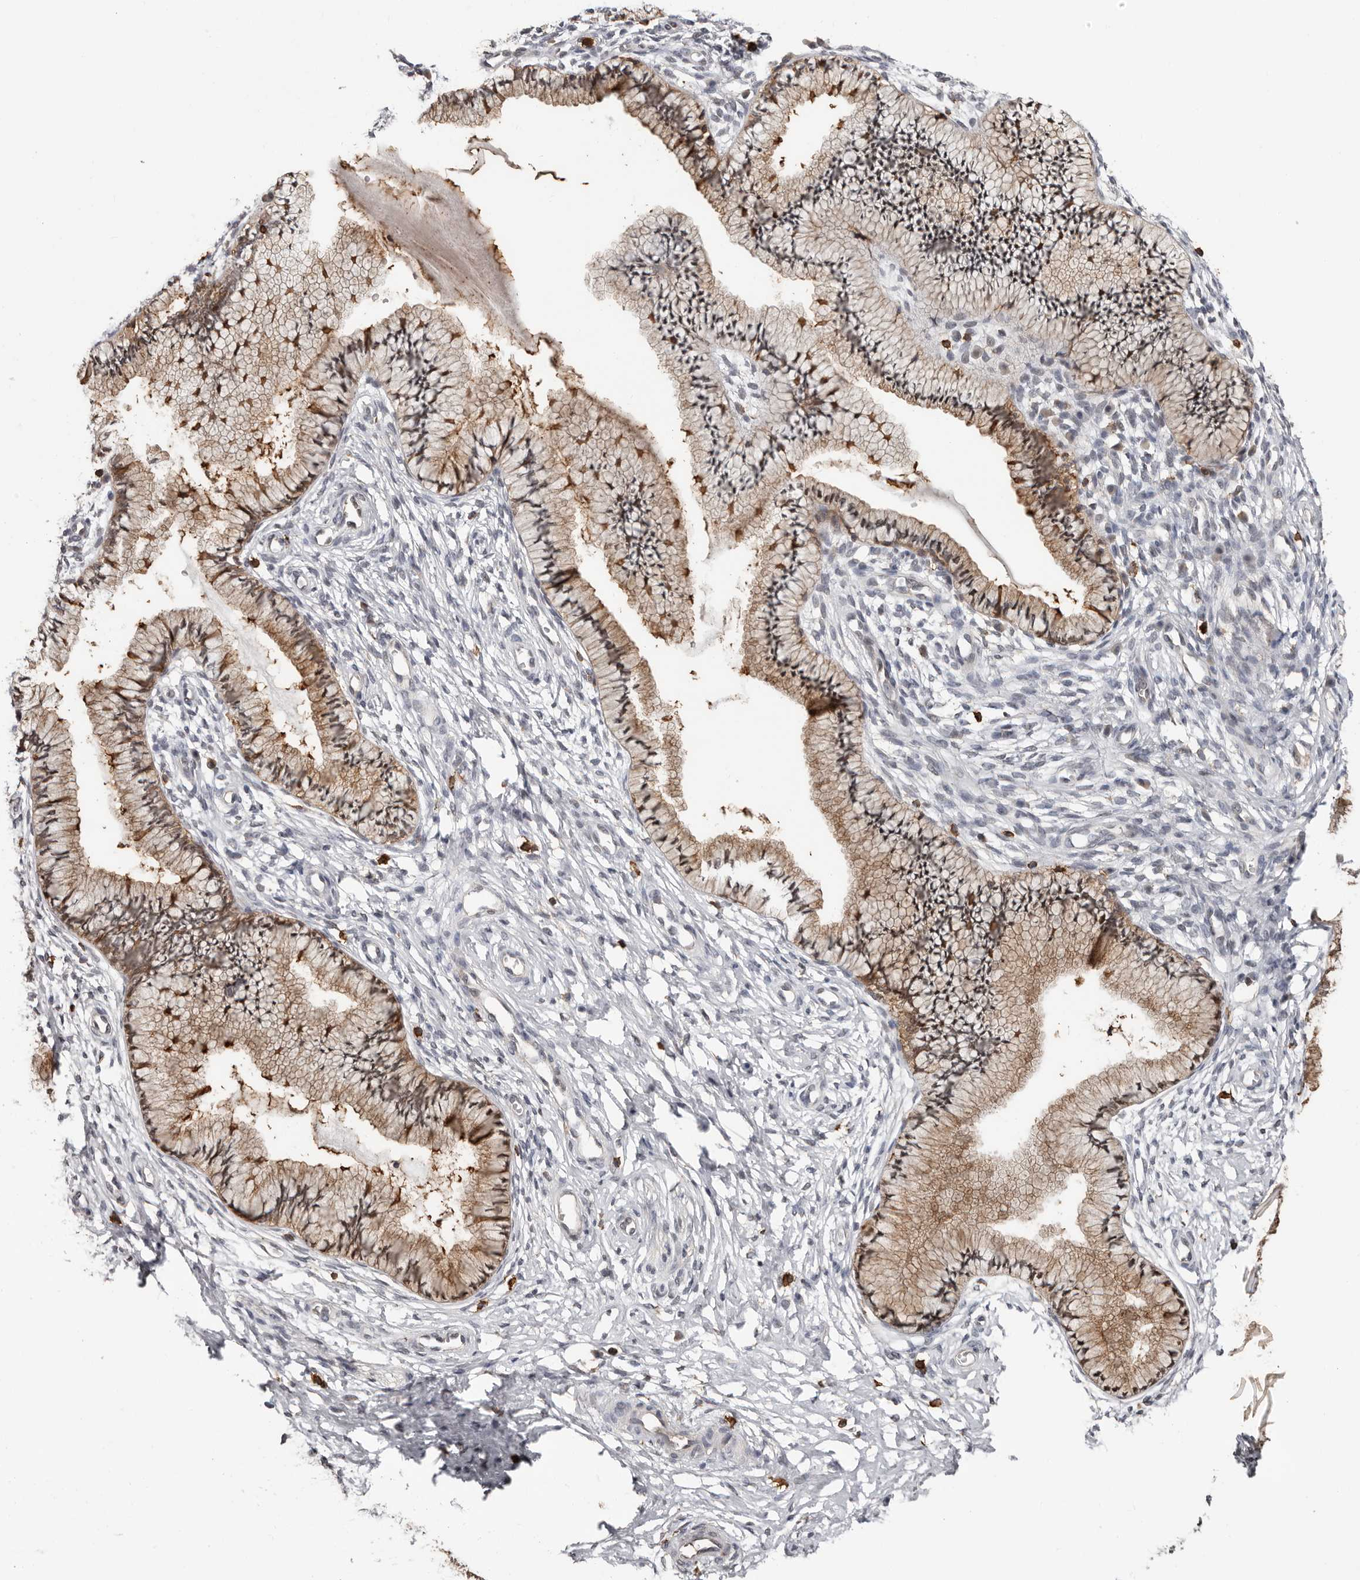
{"staining": {"intensity": "moderate", "quantity": "25%-75%", "location": "cytoplasmic/membranous,nuclear"}, "tissue": "cervix", "cell_type": "Glandular cells", "image_type": "normal", "snomed": [{"axis": "morphology", "description": "Normal tissue, NOS"}, {"axis": "topography", "description": "Cervix"}], "caption": "Brown immunohistochemical staining in unremarkable human cervix shows moderate cytoplasmic/membranous,nuclear expression in about 25%-75% of glandular cells. (DAB IHC, brown staining for protein, blue staining for nuclei).", "gene": "PRR12", "patient": {"sex": "female", "age": 36}}